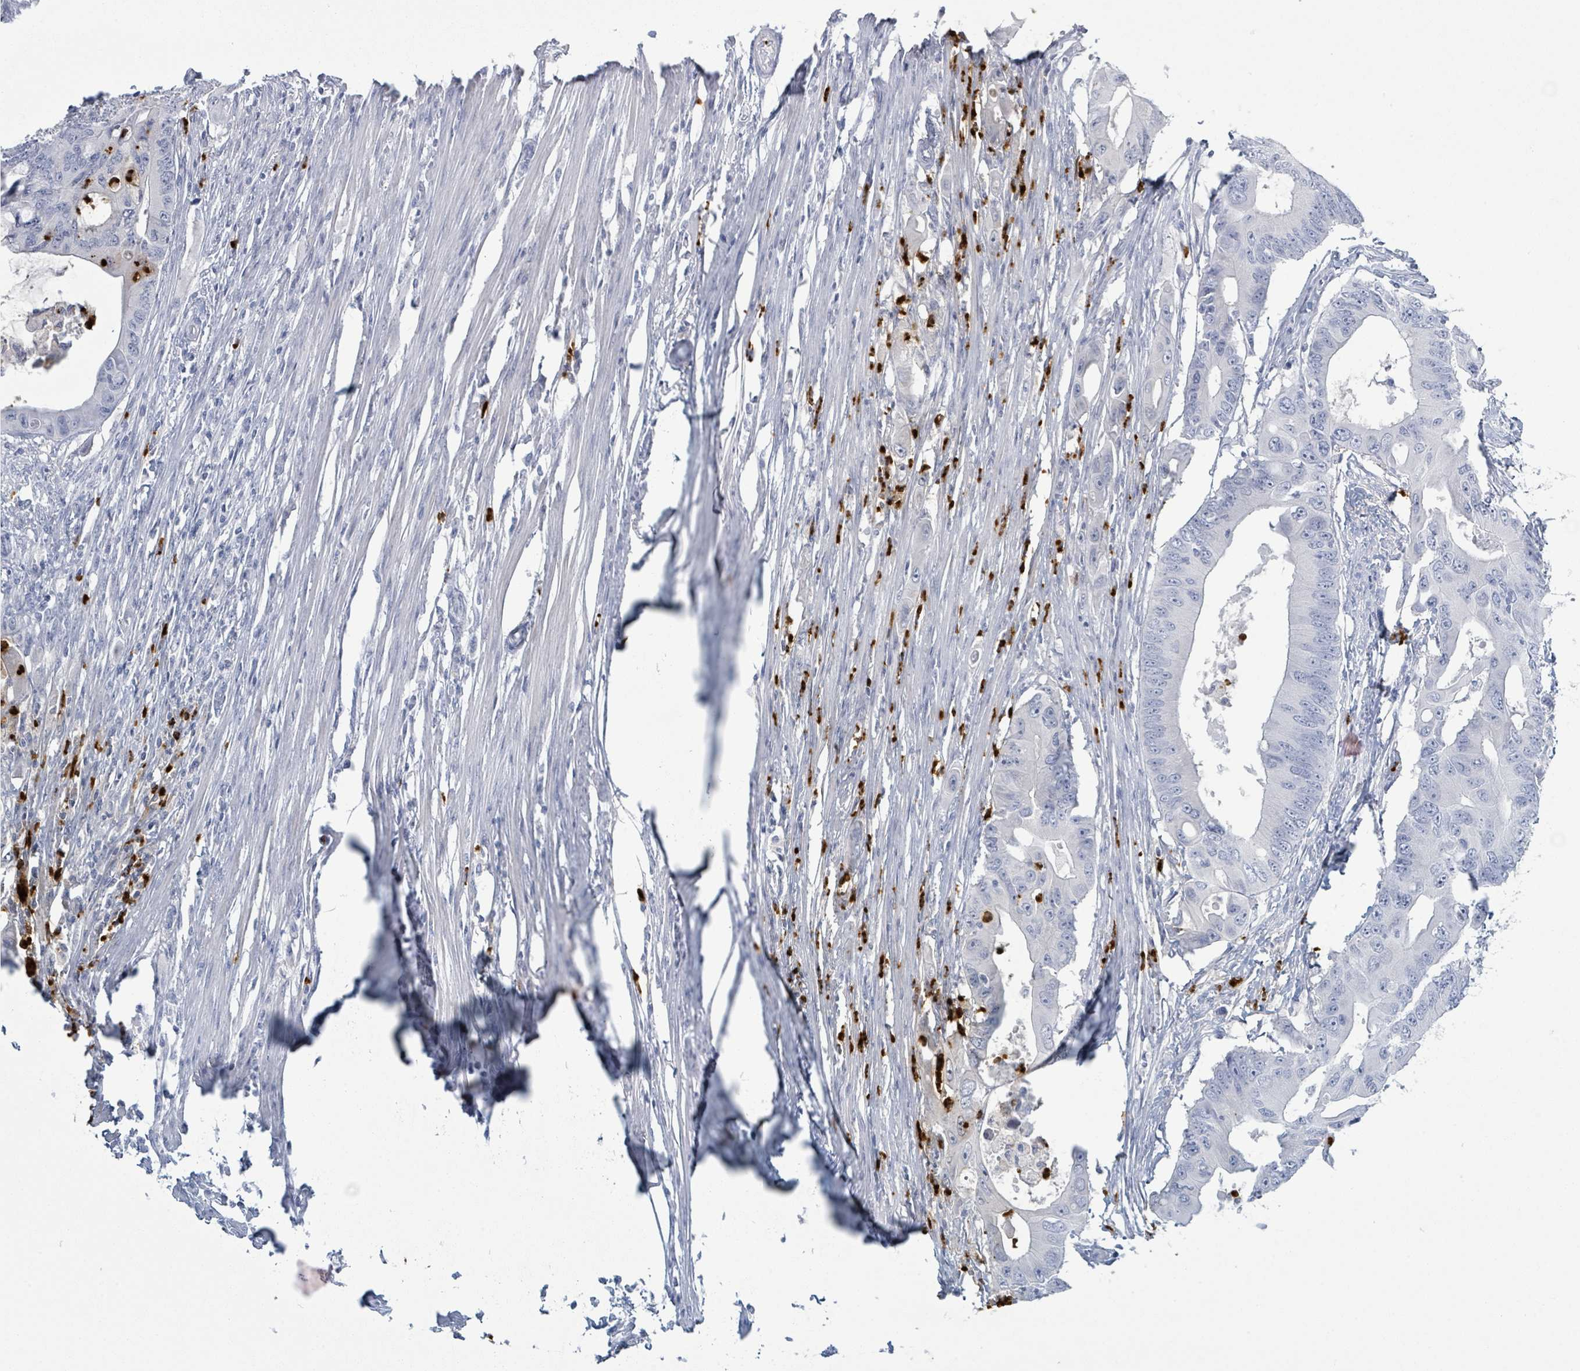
{"staining": {"intensity": "negative", "quantity": "none", "location": "none"}, "tissue": "colorectal cancer", "cell_type": "Tumor cells", "image_type": "cancer", "snomed": [{"axis": "morphology", "description": "Adenocarcinoma, NOS"}, {"axis": "topography", "description": "Colon"}], "caption": "Immunohistochemical staining of human adenocarcinoma (colorectal) exhibits no significant positivity in tumor cells. (DAB IHC, high magnification).", "gene": "DEFA4", "patient": {"sex": "male", "age": 71}}